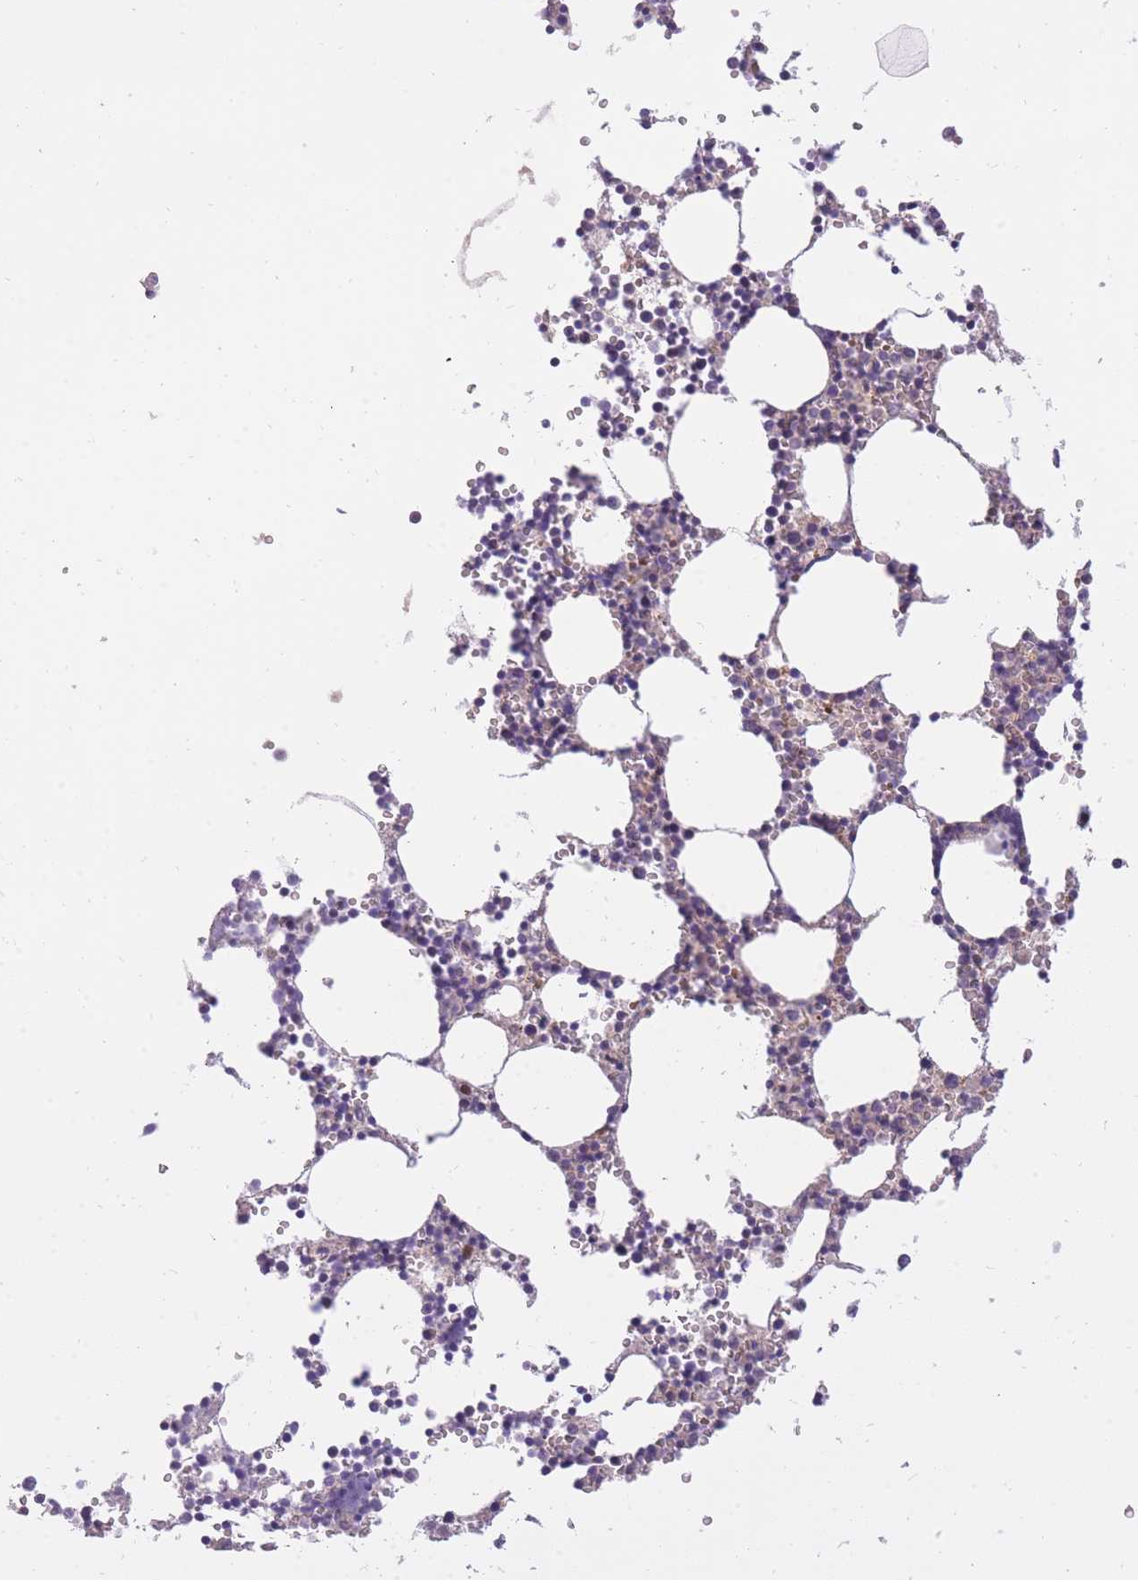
{"staining": {"intensity": "weak", "quantity": "<25%", "location": "cytoplasmic/membranous"}, "tissue": "bone marrow", "cell_type": "Hematopoietic cells", "image_type": "normal", "snomed": [{"axis": "morphology", "description": "Normal tissue, NOS"}, {"axis": "topography", "description": "Bone marrow"}], "caption": "Image shows no significant protein positivity in hematopoietic cells of unremarkable bone marrow.", "gene": "CRYGN", "patient": {"sex": "female", "age": 64}}